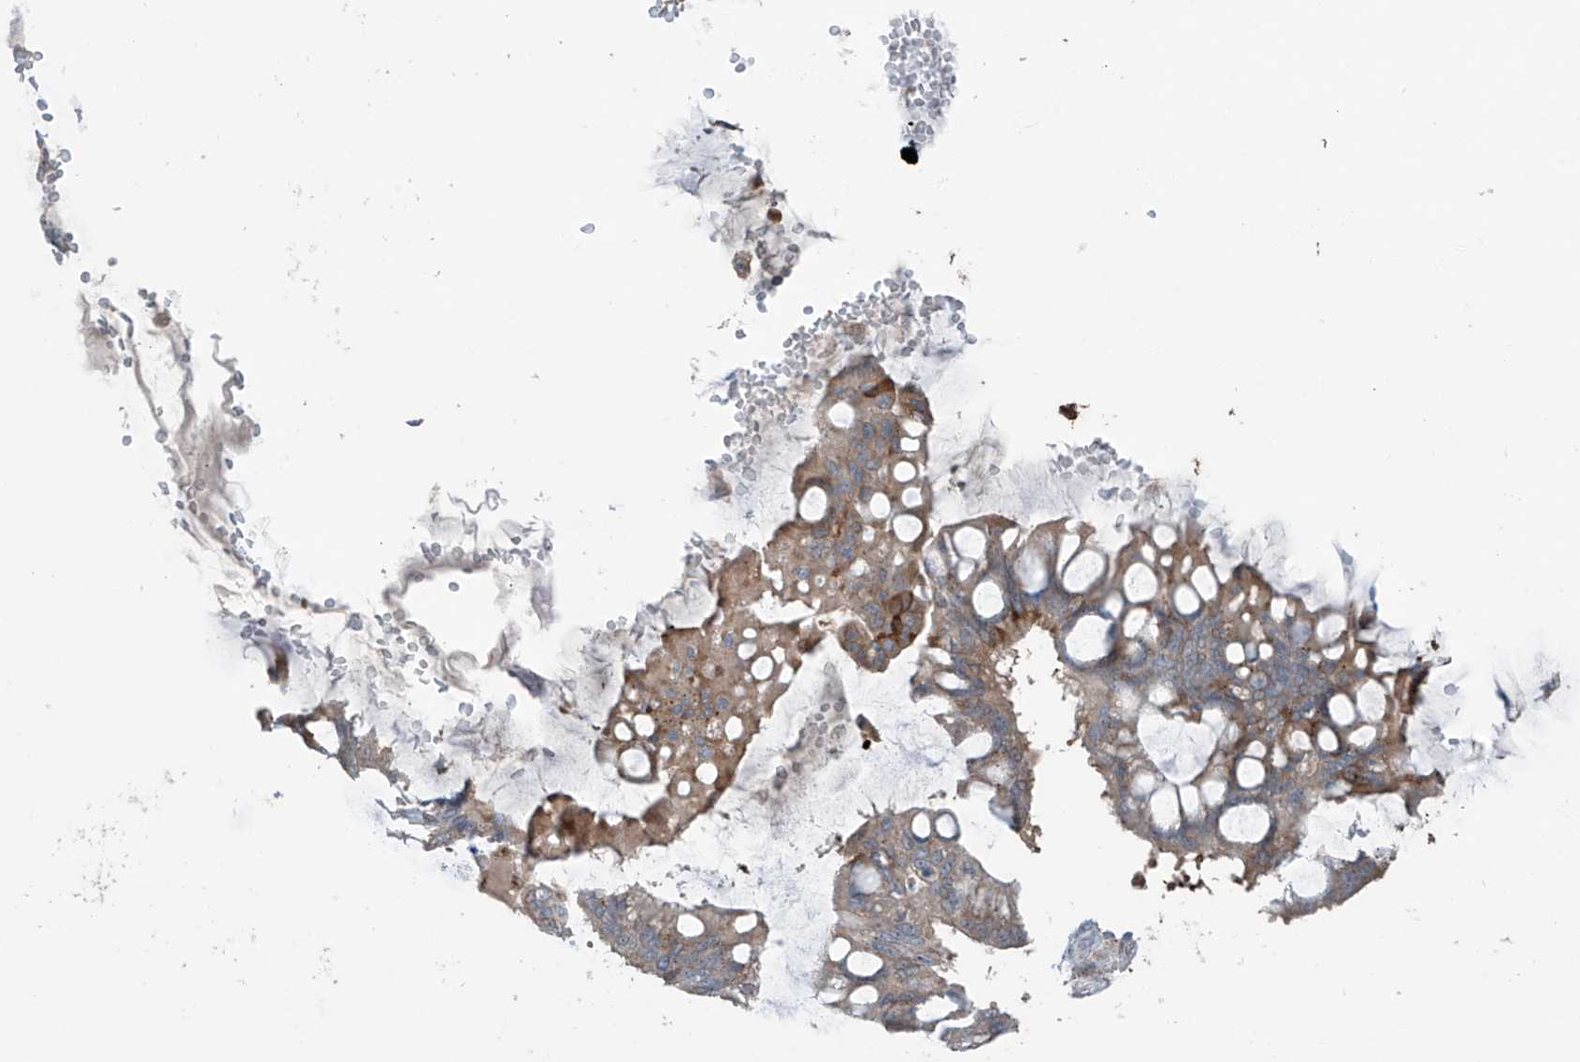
{"staining": {"intensity": "moderate", "quantity": "<25%", "location": "cytoplasmic/membranous"}, "tissue": "ovarian cancer", "cell_type": "Tumor cells", "image_type": "cancer", "snomed": [{"axis": "morphology", "description": "Cystadenocarcinoma, mucinous, NOS"}, {"axis": "topography", "description": "Ovary"}], "caption": "Immunohistochemical staining of human mucinous cystadenocarcinoma (ovarian) exhibits low levels of moderate cytoplasmic/membranous protein positivity in about <25% of tumor cells. (DAB IHC, brown staining for protein, blue staining for nuclei).", "gene": "SAMD3", "patient": {"sex": "female", "age": 73}}